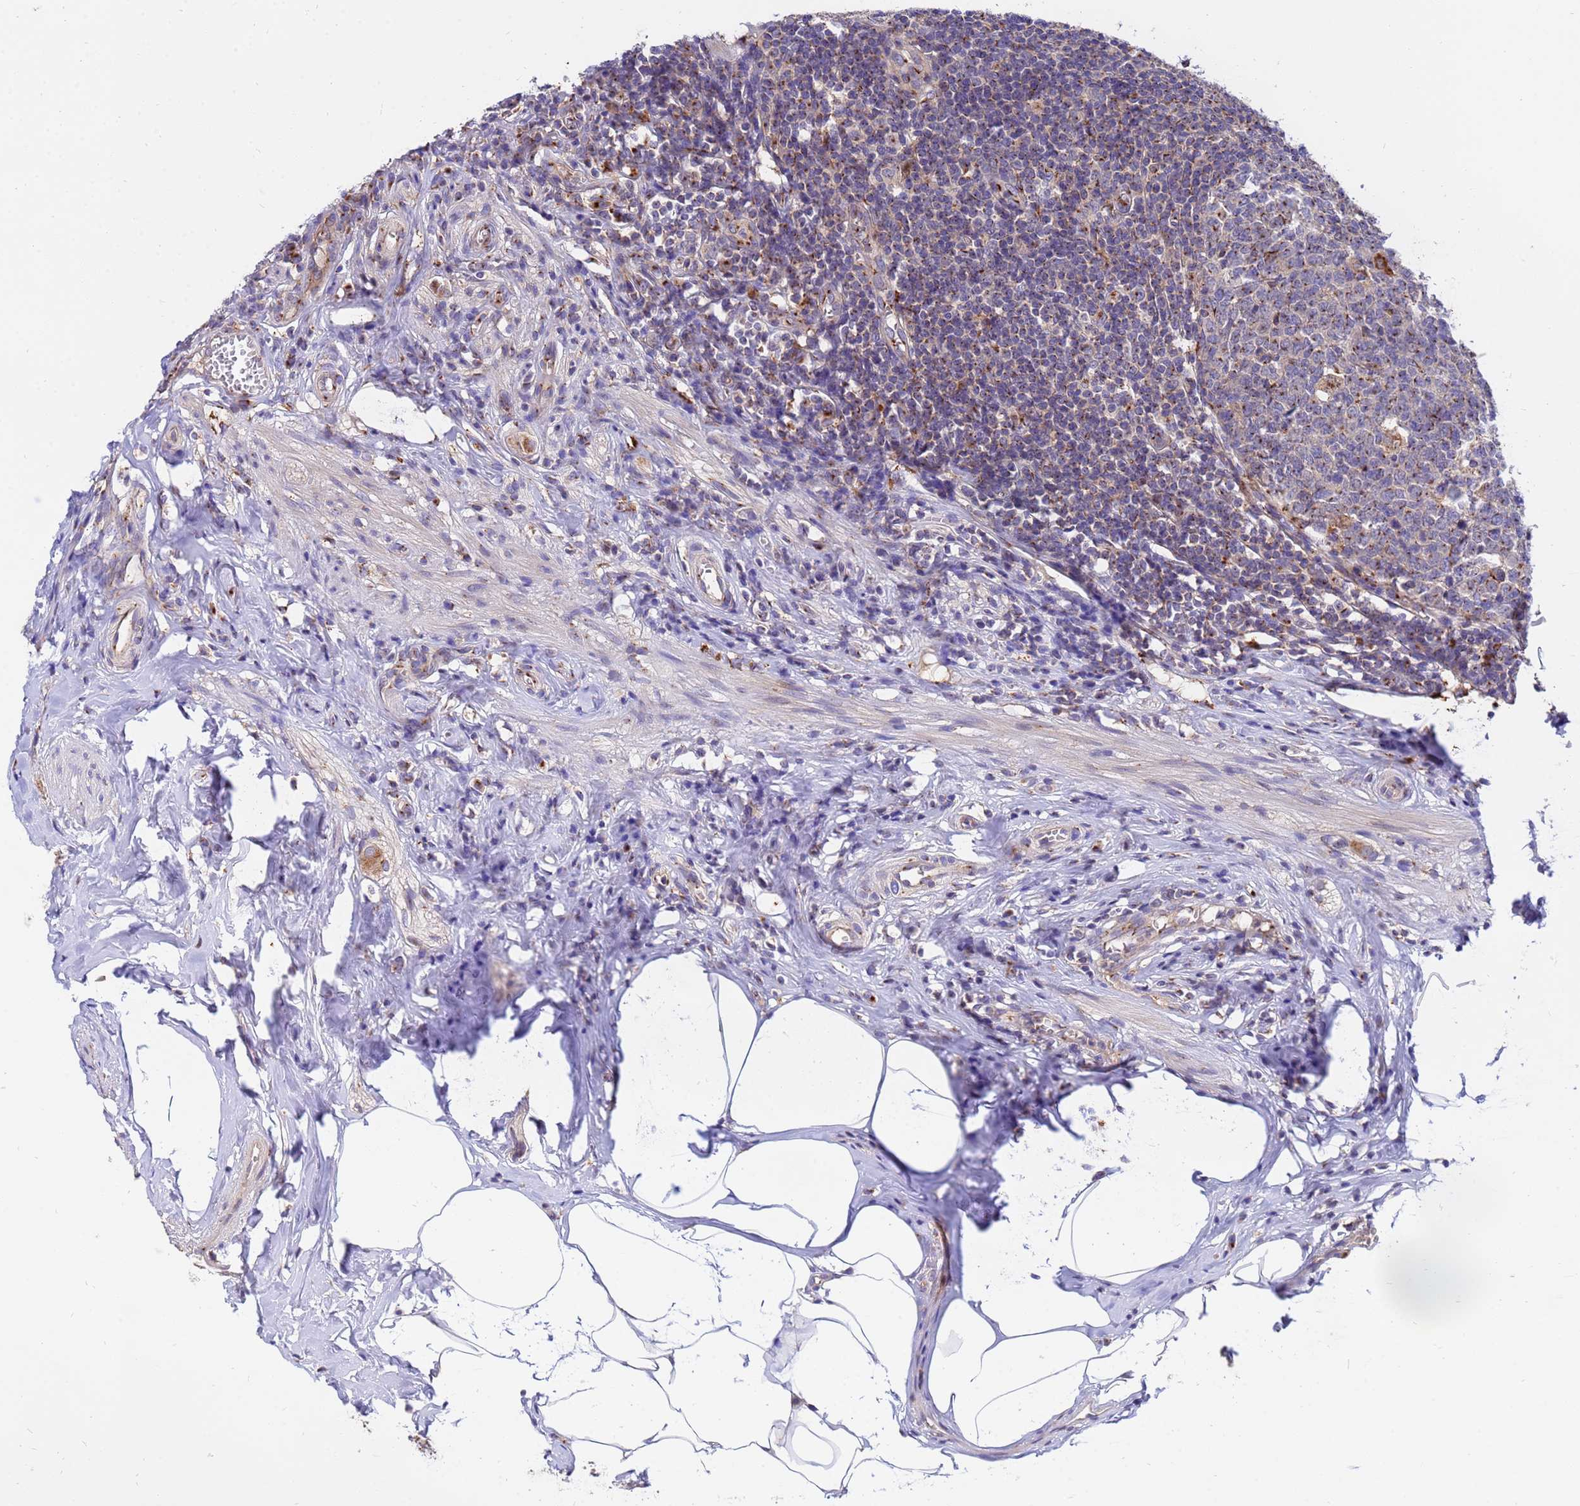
{"staining": {"intensity": "strong", "quantity": ">75%", "location": "cytoplasmic/membranous"}, "tissue": "appendix", "cell_type": "Glandular cells", "image_type": "normal", "snomed": [{"axis": "morphology", "description": "Normal tissue, NOS"}, {"axis": "topography", "description": "Appendix"}], "caption": "Brown immunohistochemical staining in unremarkable human appendix exhibits strong cytoplasmic/membranous positivity in about >75% of glandular cells. (DAB (3,3'-diaminobenzidine) = brown stain, brightfield microscopy at high magnification).", "gene": "HPS3", "patient": {"sex": "male", "age": 56}}